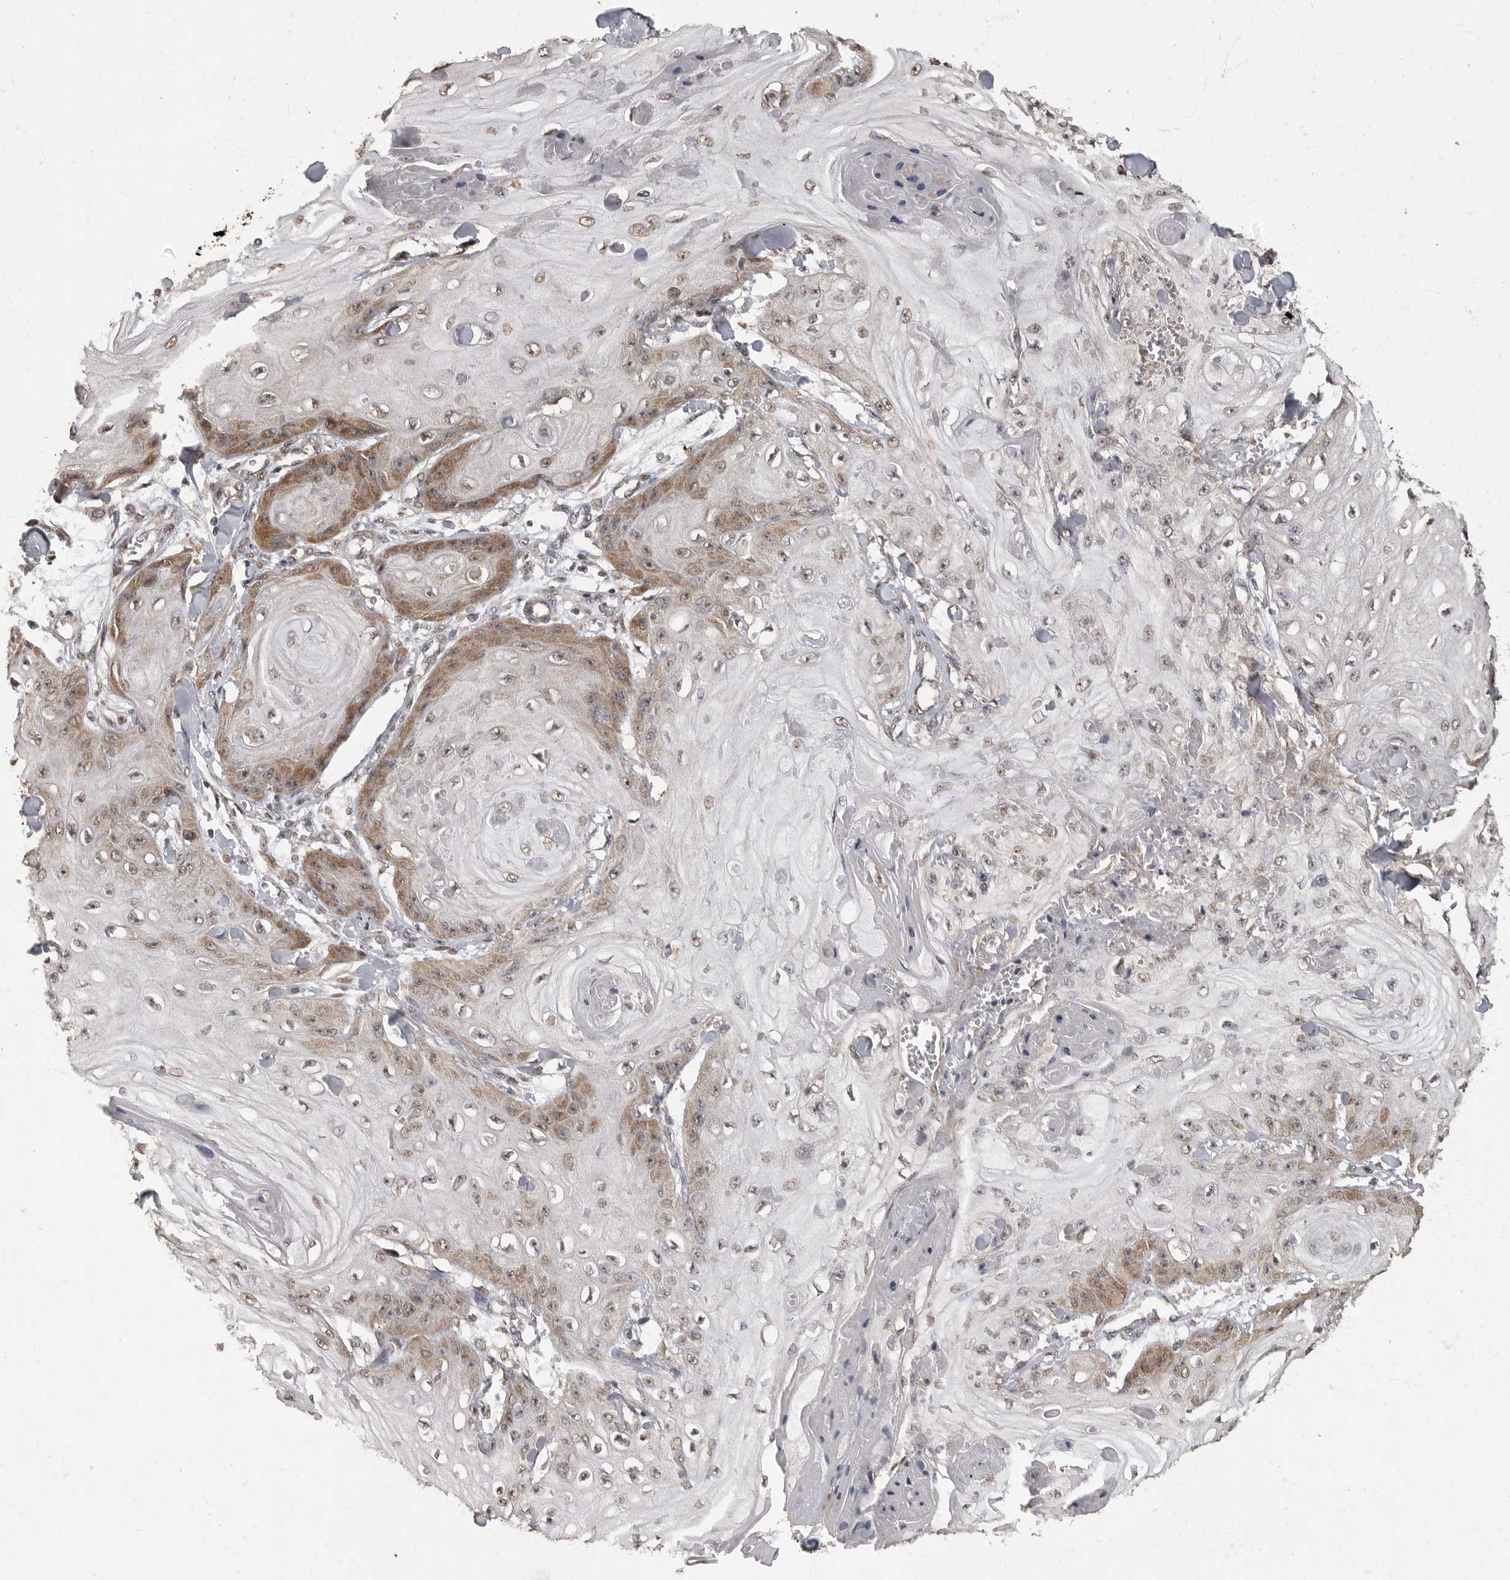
{"staining": {"intensity": "moderate", "quantity": "<25%", "location": "cytoplasmic/membranous"}, "tissue": "skin cancer", "cell_type": "Tumor cells", "image_type": "cancer", "snomed": [{"axis": "morphology", "description": "Squamous cell carcinoma, NOS"}, {"axis": "topography", "description": "Skin"}], "caption": "High-magnification brightfield microscopy of skin cancer stained with DAB (3,3'-diaminobenzidine) (brown) and counterstained with hematoxylin (blue). tumor cells exhibit moderate cytoplasmic/membranous positivity is present in approximately<25% of cells.", "gene": "MAFG", "patient": {"sex": "male", "age": 74}}